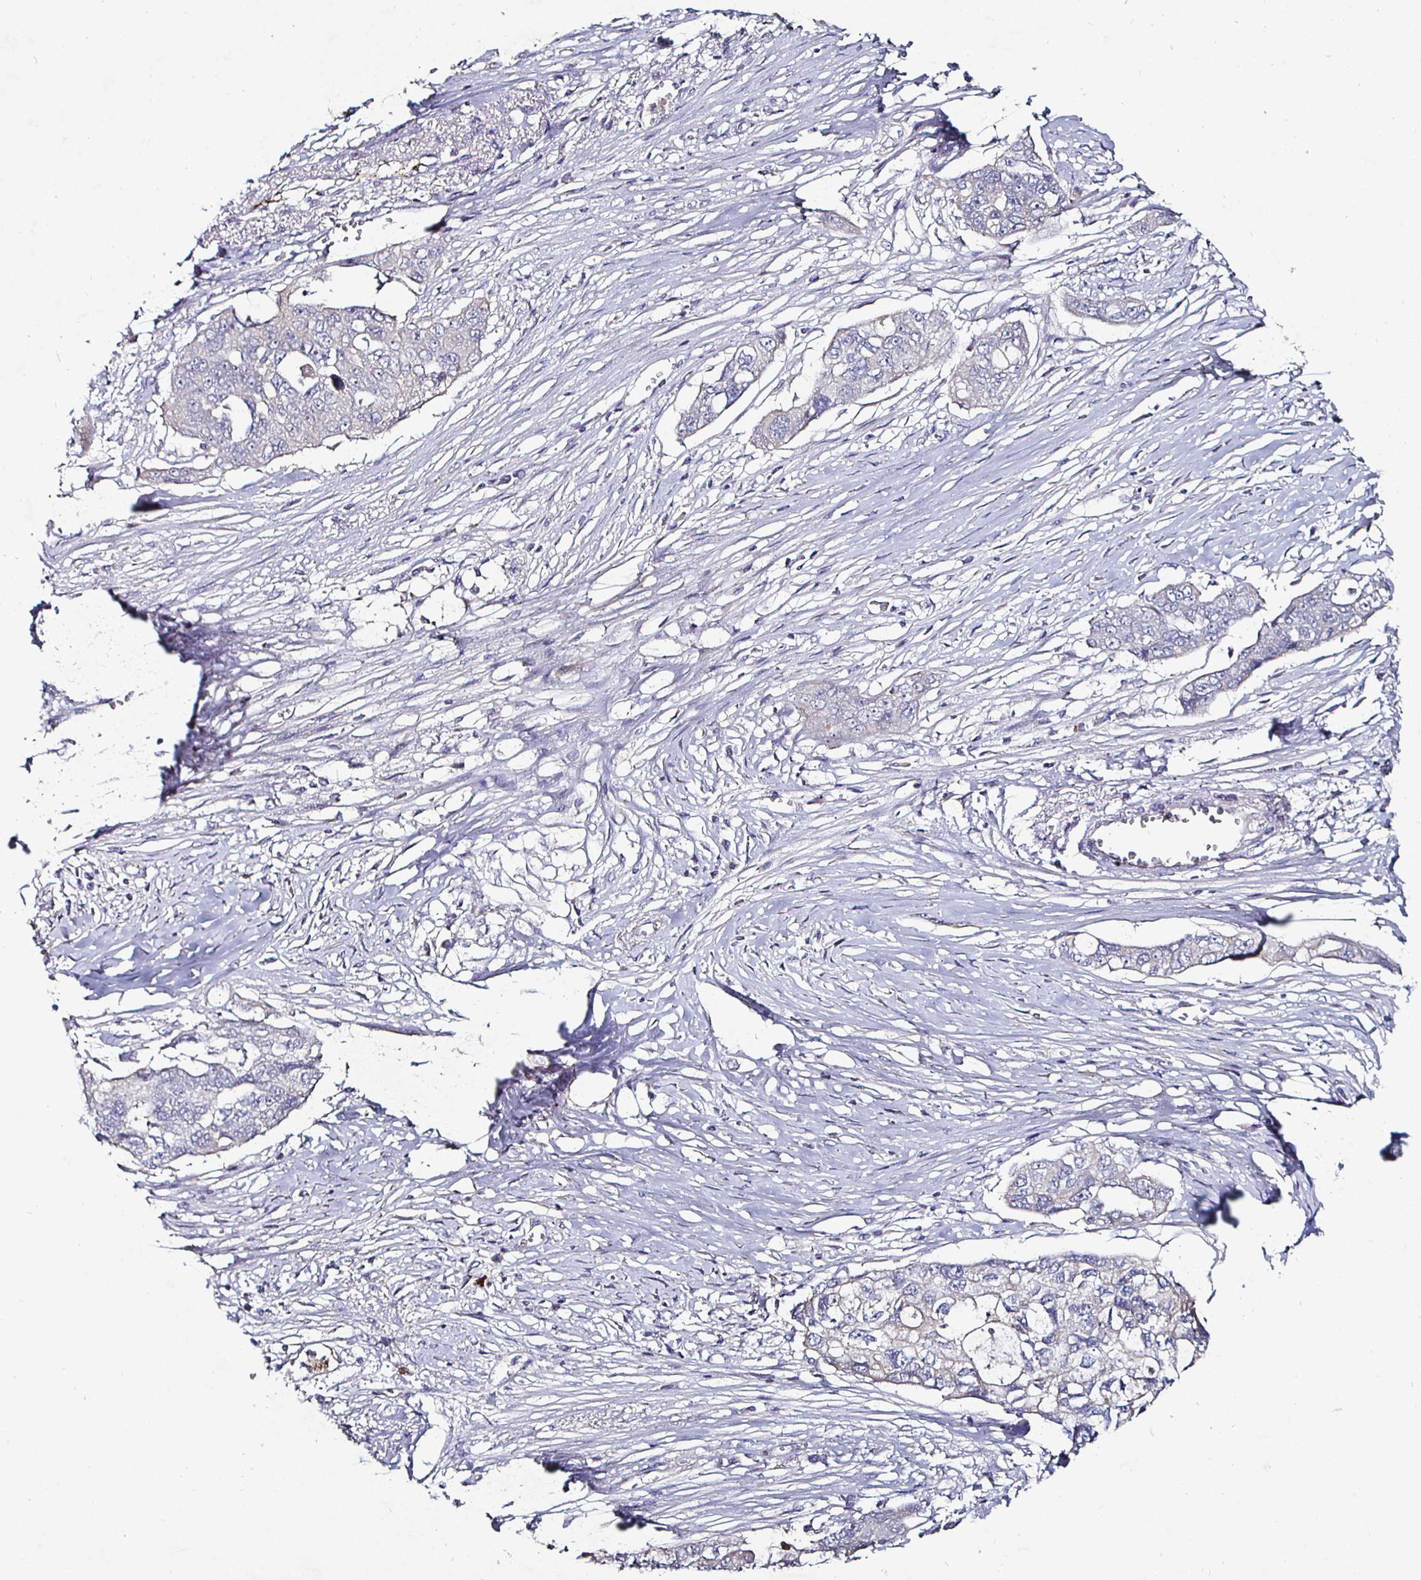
{"staining": {"intensity": "weak", "quantity": "<25%", "location": "cytoplasmic/membranous"}, "tissue": "ovarian cancer", "cell_type": "Tumor cells", "image_type": "cancer", "snomed": [{"axis": "morphology", "description": "Carcinoma, endometroid"}, {"axis": "topography", "description": "Ovary"}], "caption": "IHC of human ovarian endometroid carcinoma shows no positivity in tumor cells.", "gene": "NRSN1", "patient": {"sex": "female", "age": 70}}